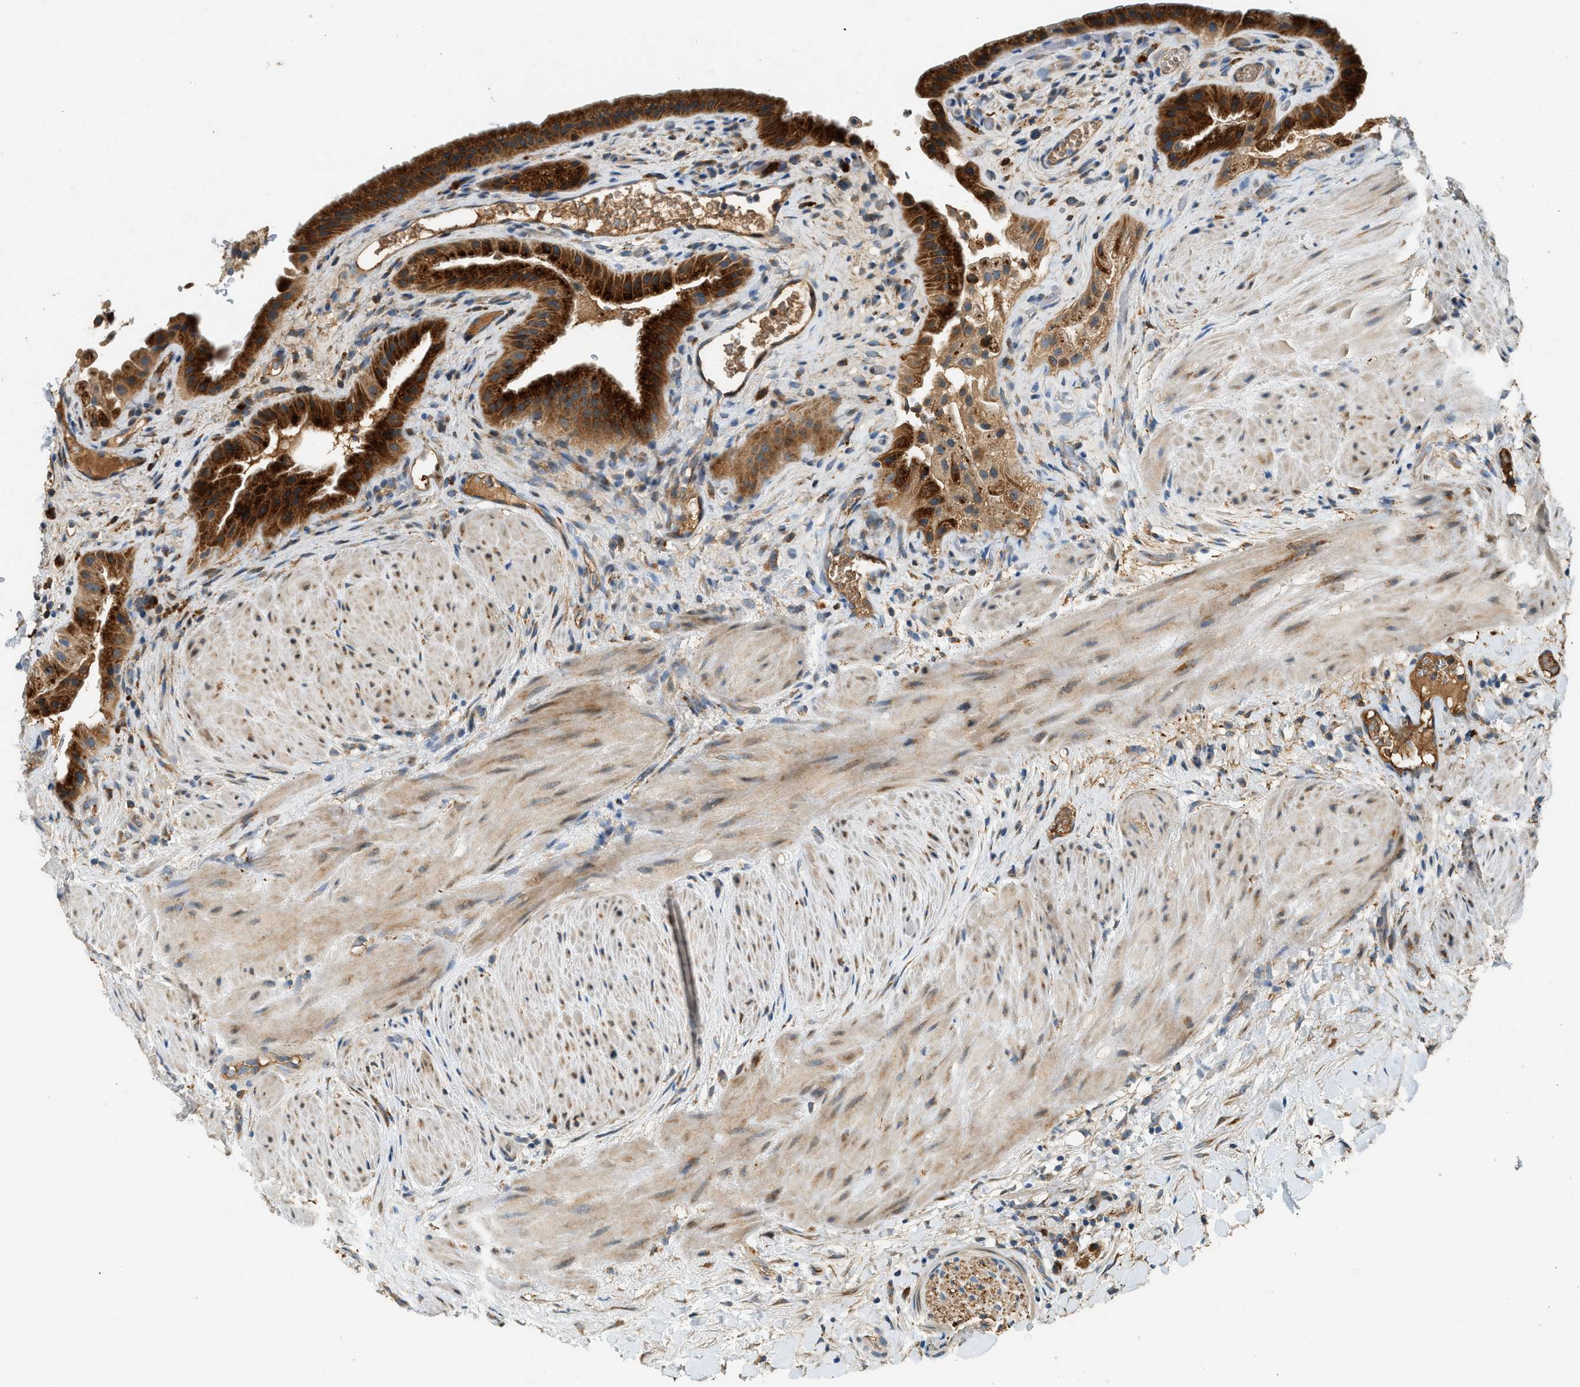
{"staining": {"intensity": "strong", "quantity": ">75%", "location": "cytoplasmic/membranous"}, "tissue": "gallbladder", "cell_type": "Glandular cells", "image_type": "normal", "snomed": [{"axis": "morphology", "description": "Normal tissue, NOS"}, {"axis": "topography", "description": "Gallbladder"}], "caption": "Gallbladder stained with immunohistochemistry (IHC) demonstrates strong cytoplasmic/membranous expression in about >75% of glandular cells. (DAB (3,3'-diaminobenzidine) IHC with brightfield microscopy, high magnification).", "gene": "CTSB", "patient": {"sex": "male", "age": 49}}